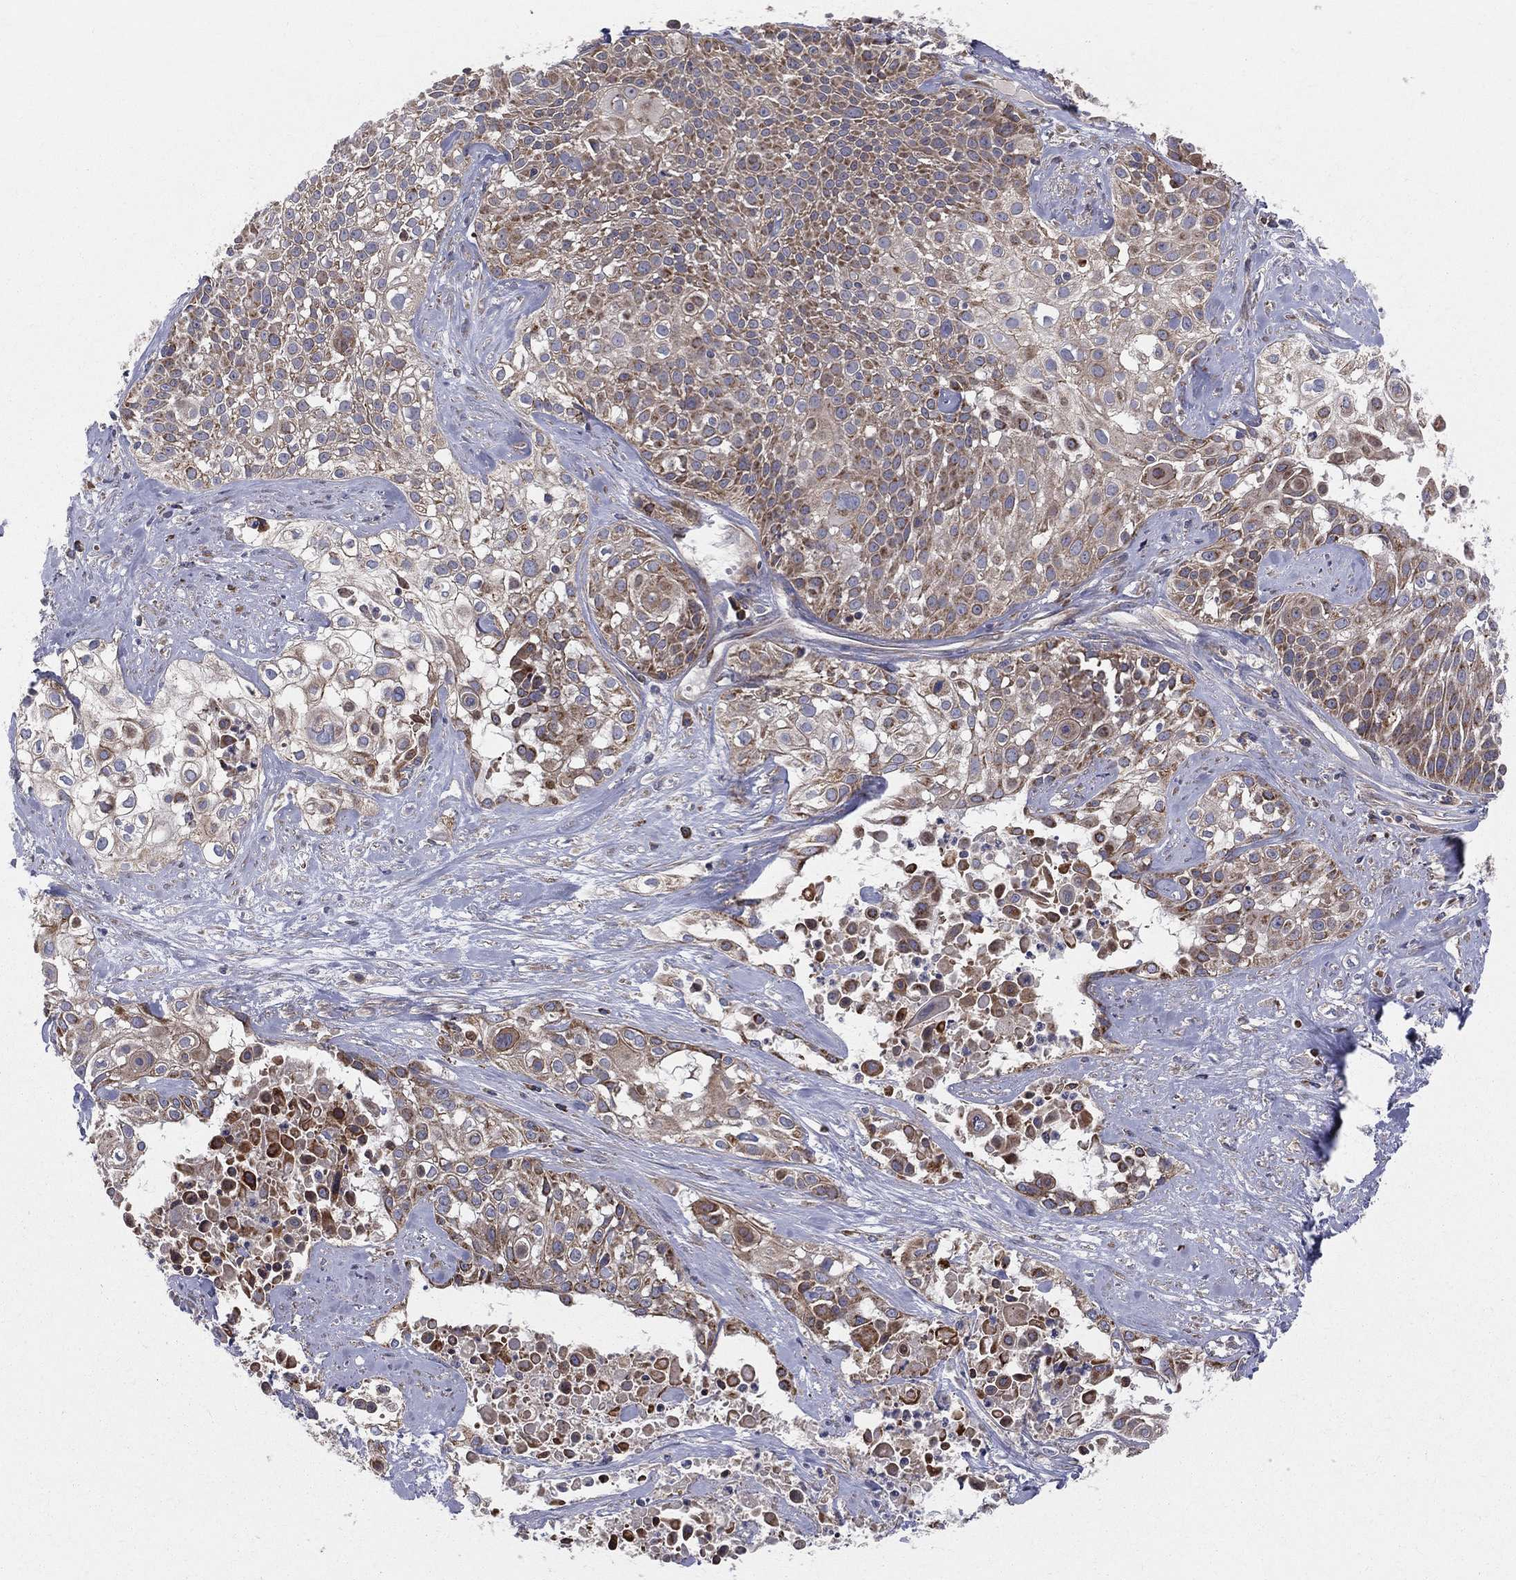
{"staining": {"intensity": "moderate", "quantity": "<25%", "location": "cytoplasmic/membranous"}, "tissue": "cervical cancer", "cell_type": "Tumor cells", "image_type": "cancer", "snomed": [{"axis": "morphology", "description": "Squamous cell carcinoma, NOS"}, {"axis": "topography", "description": "Cervix"}], "caption": "Immunohistochemical staining of cervical cancer shows low levels of moderate cytoplasmic/membranous protein positivity in about <25% of tumor cells.", "gene": "MIX23", "patient": {"sex": "female", "age": 39}}